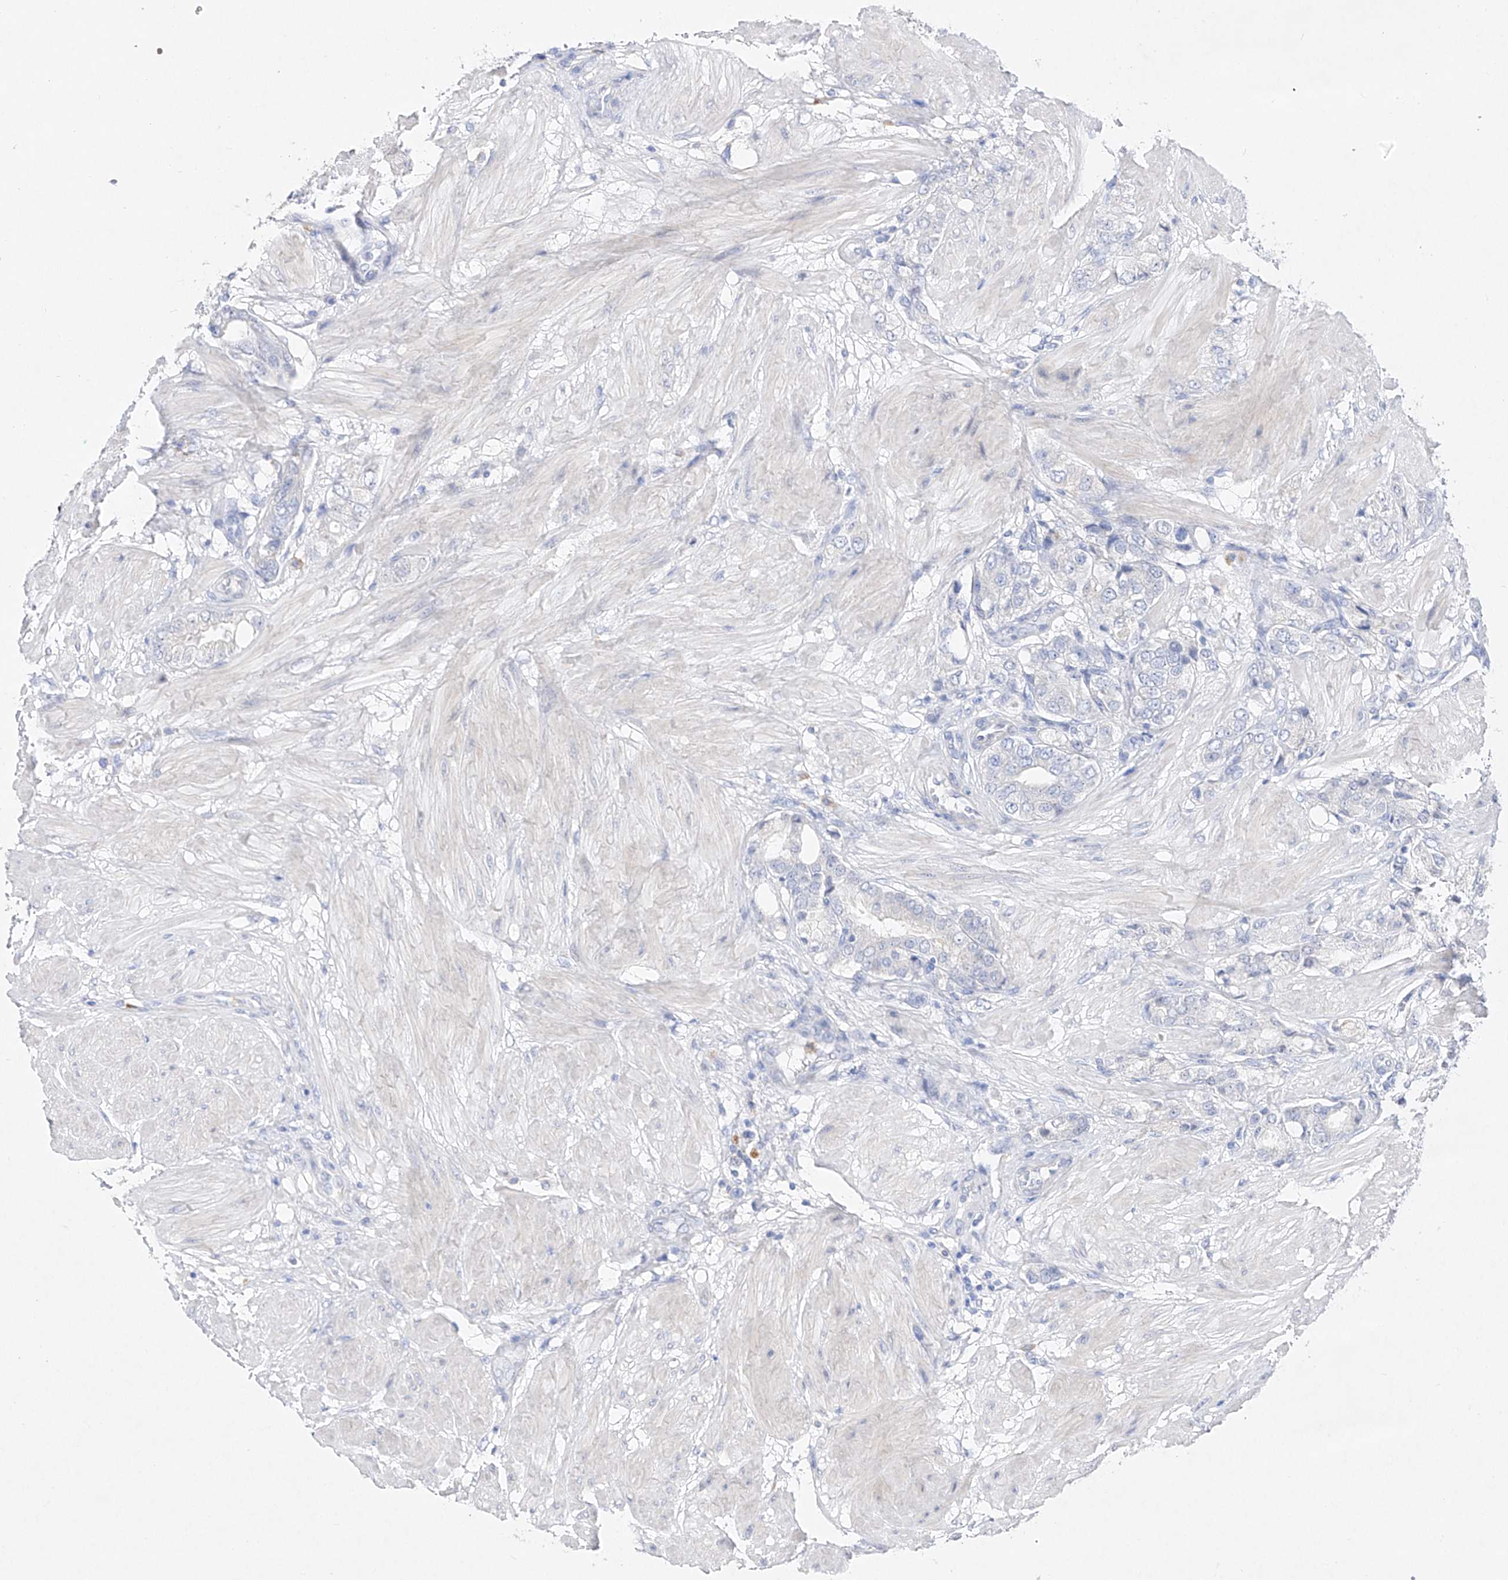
{"staining": {"intensity": "negative", "quantity": "none", "location": "none"}, "tissue": "prostate cancer", "cell_type": "Tumor cells", "image_type": "cancer", "snomed": [{"axis": "morphology", "description": "Adenocarcinoma, High grade"}, {"axis": "topography", "description": "Prostate"}], "caption": "Tumor cells are negative for brown protein staining in adenocarcinoma (high-grade) (prostate). Brightfield microscopy of immunohistochemistry (IHC) stained with DAB (brown) and hematoxylin (blue), captured at high magnification.", "gene": "TM7SF2", "patient": {"sex": "male", "age": 50}}